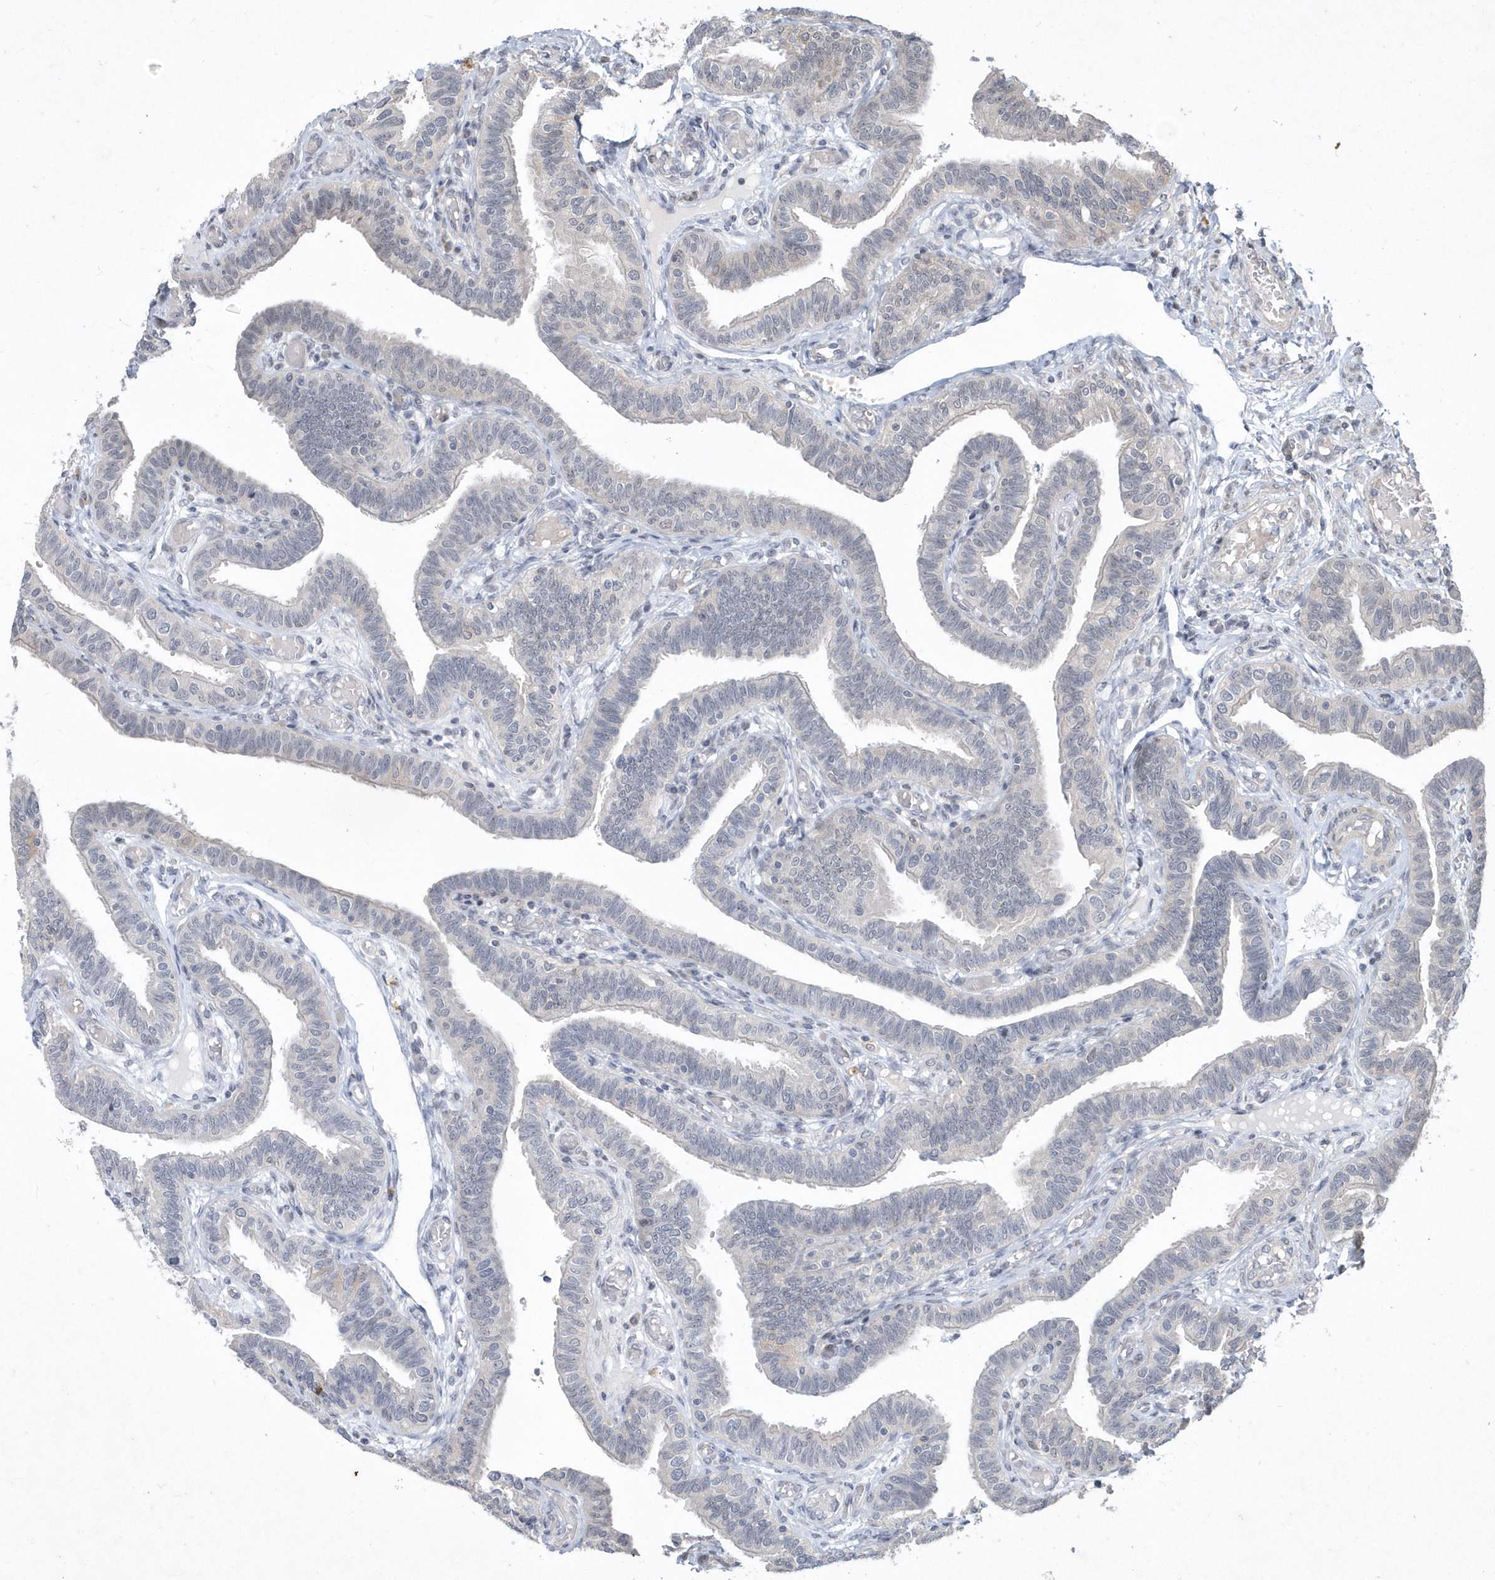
{"staining": {"intensity": "negative", "quantity": "none", "location": "none"}, "tissue": "fallopian tube", "cell_type": "Glandular cells", "image_type": "normal", "snomed": [{"axis": "morphology", "description": "Normal tissue, NOS"}, {"axis": "topography", "description": "Fallopian tube"}], "caption": "DAB immunohistochemical staining of unremarkable human fallopian tube reveals no significant positivity in glandular cells.", "gene": "TSPEAR", "patient": {"sex": "female", "age": 39}}